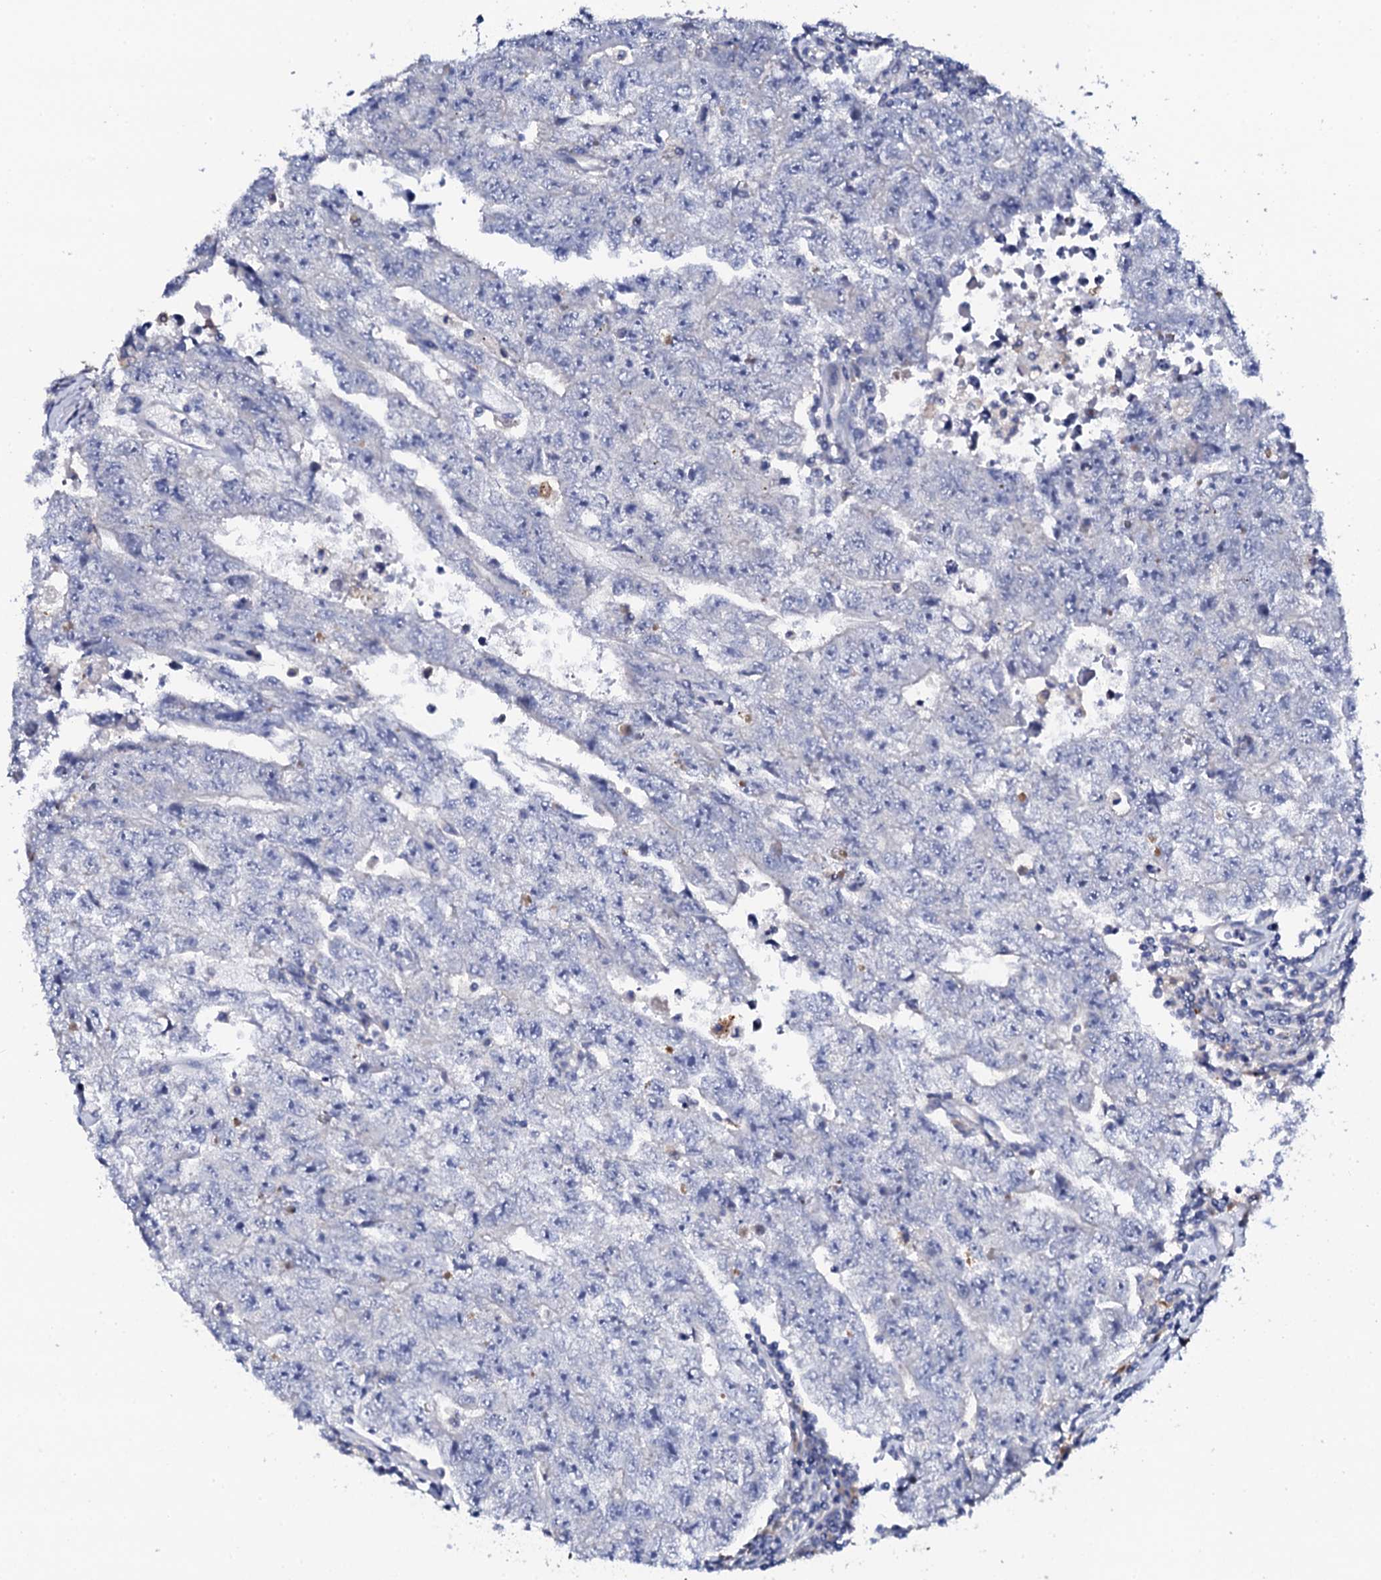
{"staining": {"intensity": "negative", "quantity": "none", "location": "none"}, "tissue": "testis cancer", "cell_type": "Tumor cells", "image_type": "cancer", "snomed": [{"axis": "morphology", "description": "Carcinoma, Embryonal, NOS"}, {"axis": "topography", "description": "Testis"}], "caption": "The IHC image has no significant expression in tumor cells of testis cancer tissue.", "gene": "NAA16", "patient": {"sex": "male", "age": 17}}